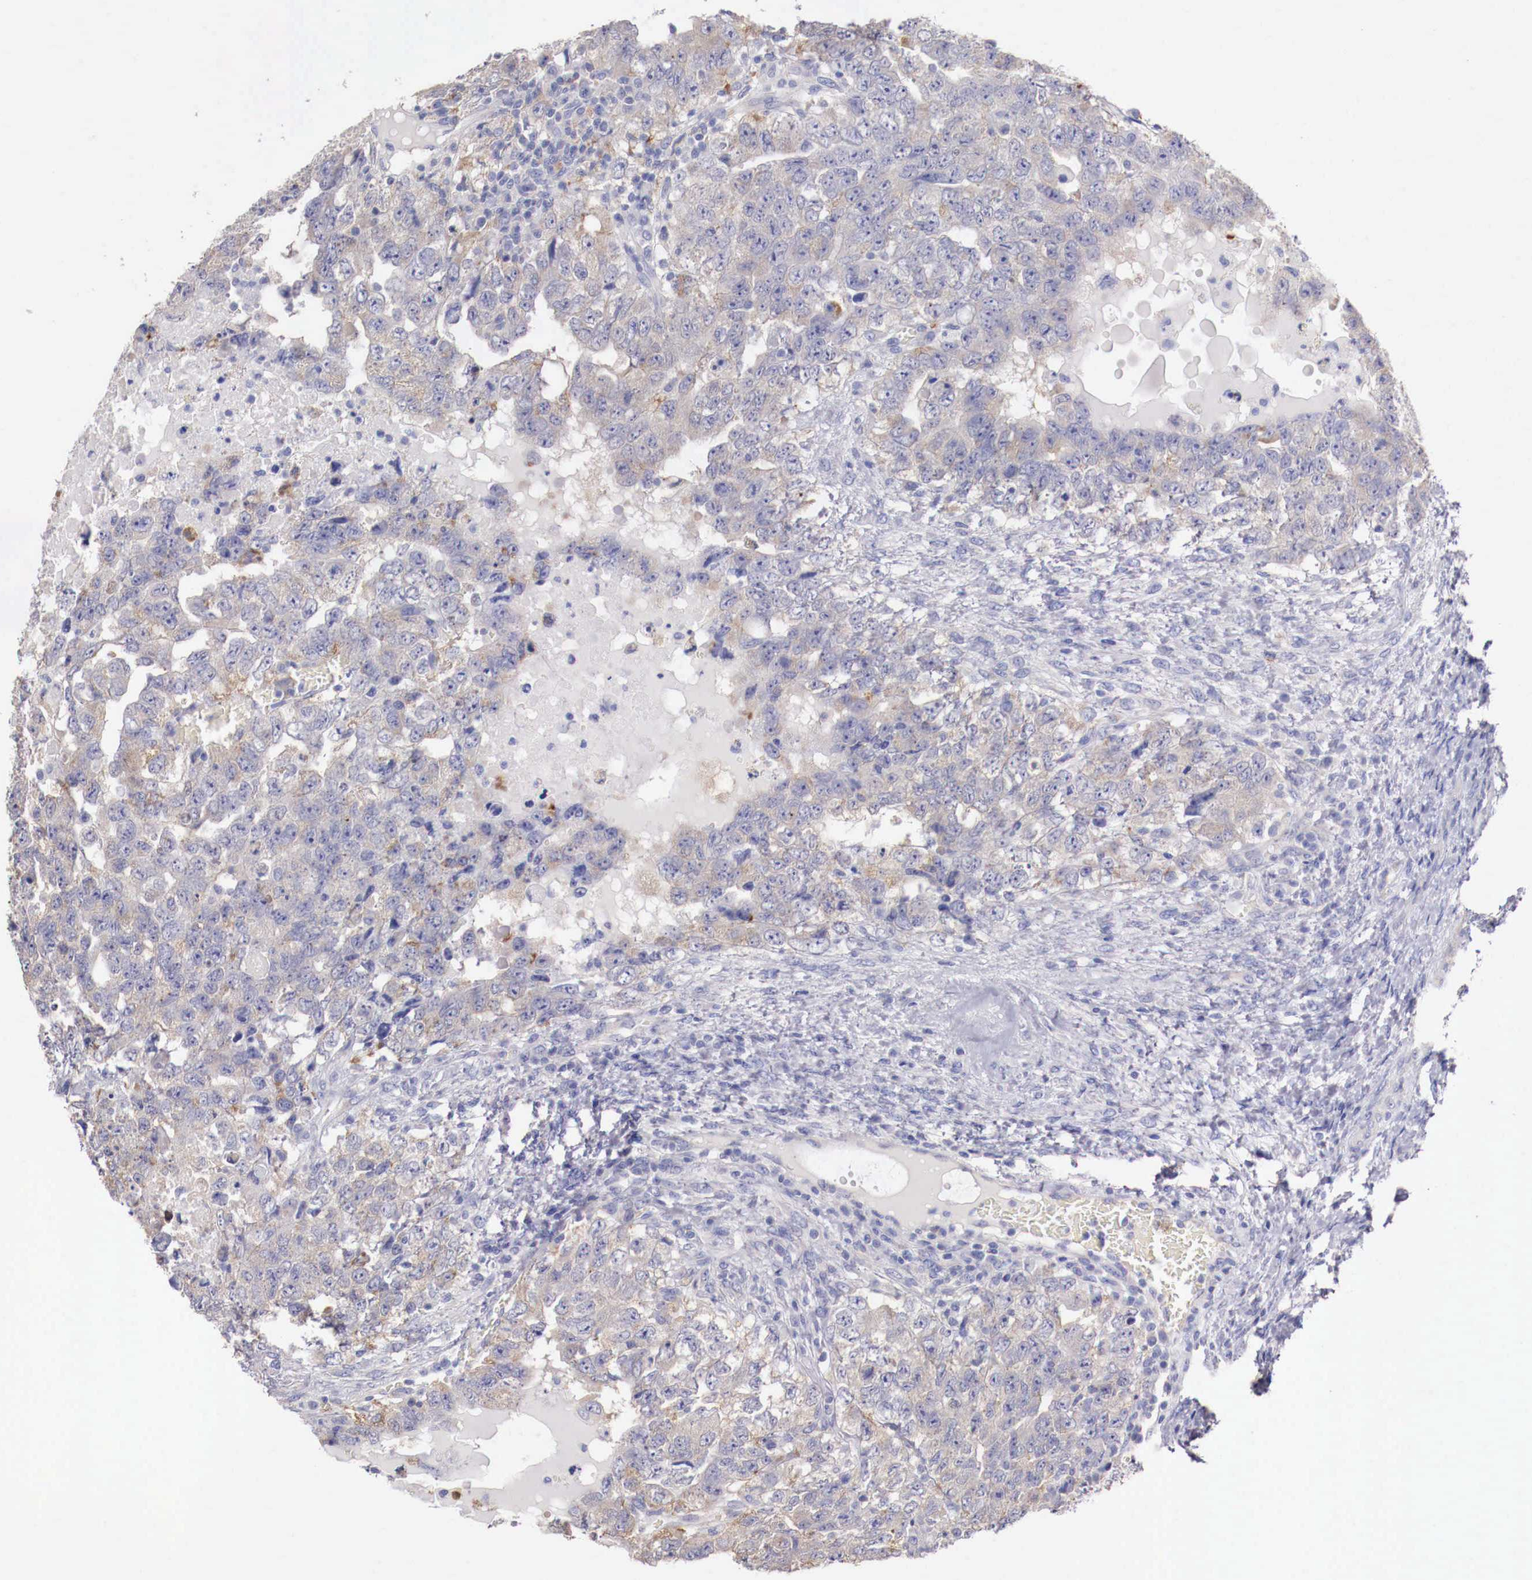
{"staining": {"intensity": "weak", "quantity": "25%-75%", "location": "cytoplasmic/membranous"}, "tissue": "testis cancer", "cell_type": "Tumor cells", "image_type": "cancer", "snomed": [{"axis": "morphology", "description": "Carcinoma, Embryonal, NOS"}, {"axis": "topography", "description": "Testis"}], "caption": "Immunohistochemistry (IHC) micrograph of neoplastic tissue: human testis embryonal carcinoma stained using IHC shows low levels of weak protein expression localized specifically in the cytoplasmic/membranous of tumor cells, appearing as a cytoplasmic/membranous brown color.", "gene": "PITPNA", "patient": {"sex": "male", "age": 36}}